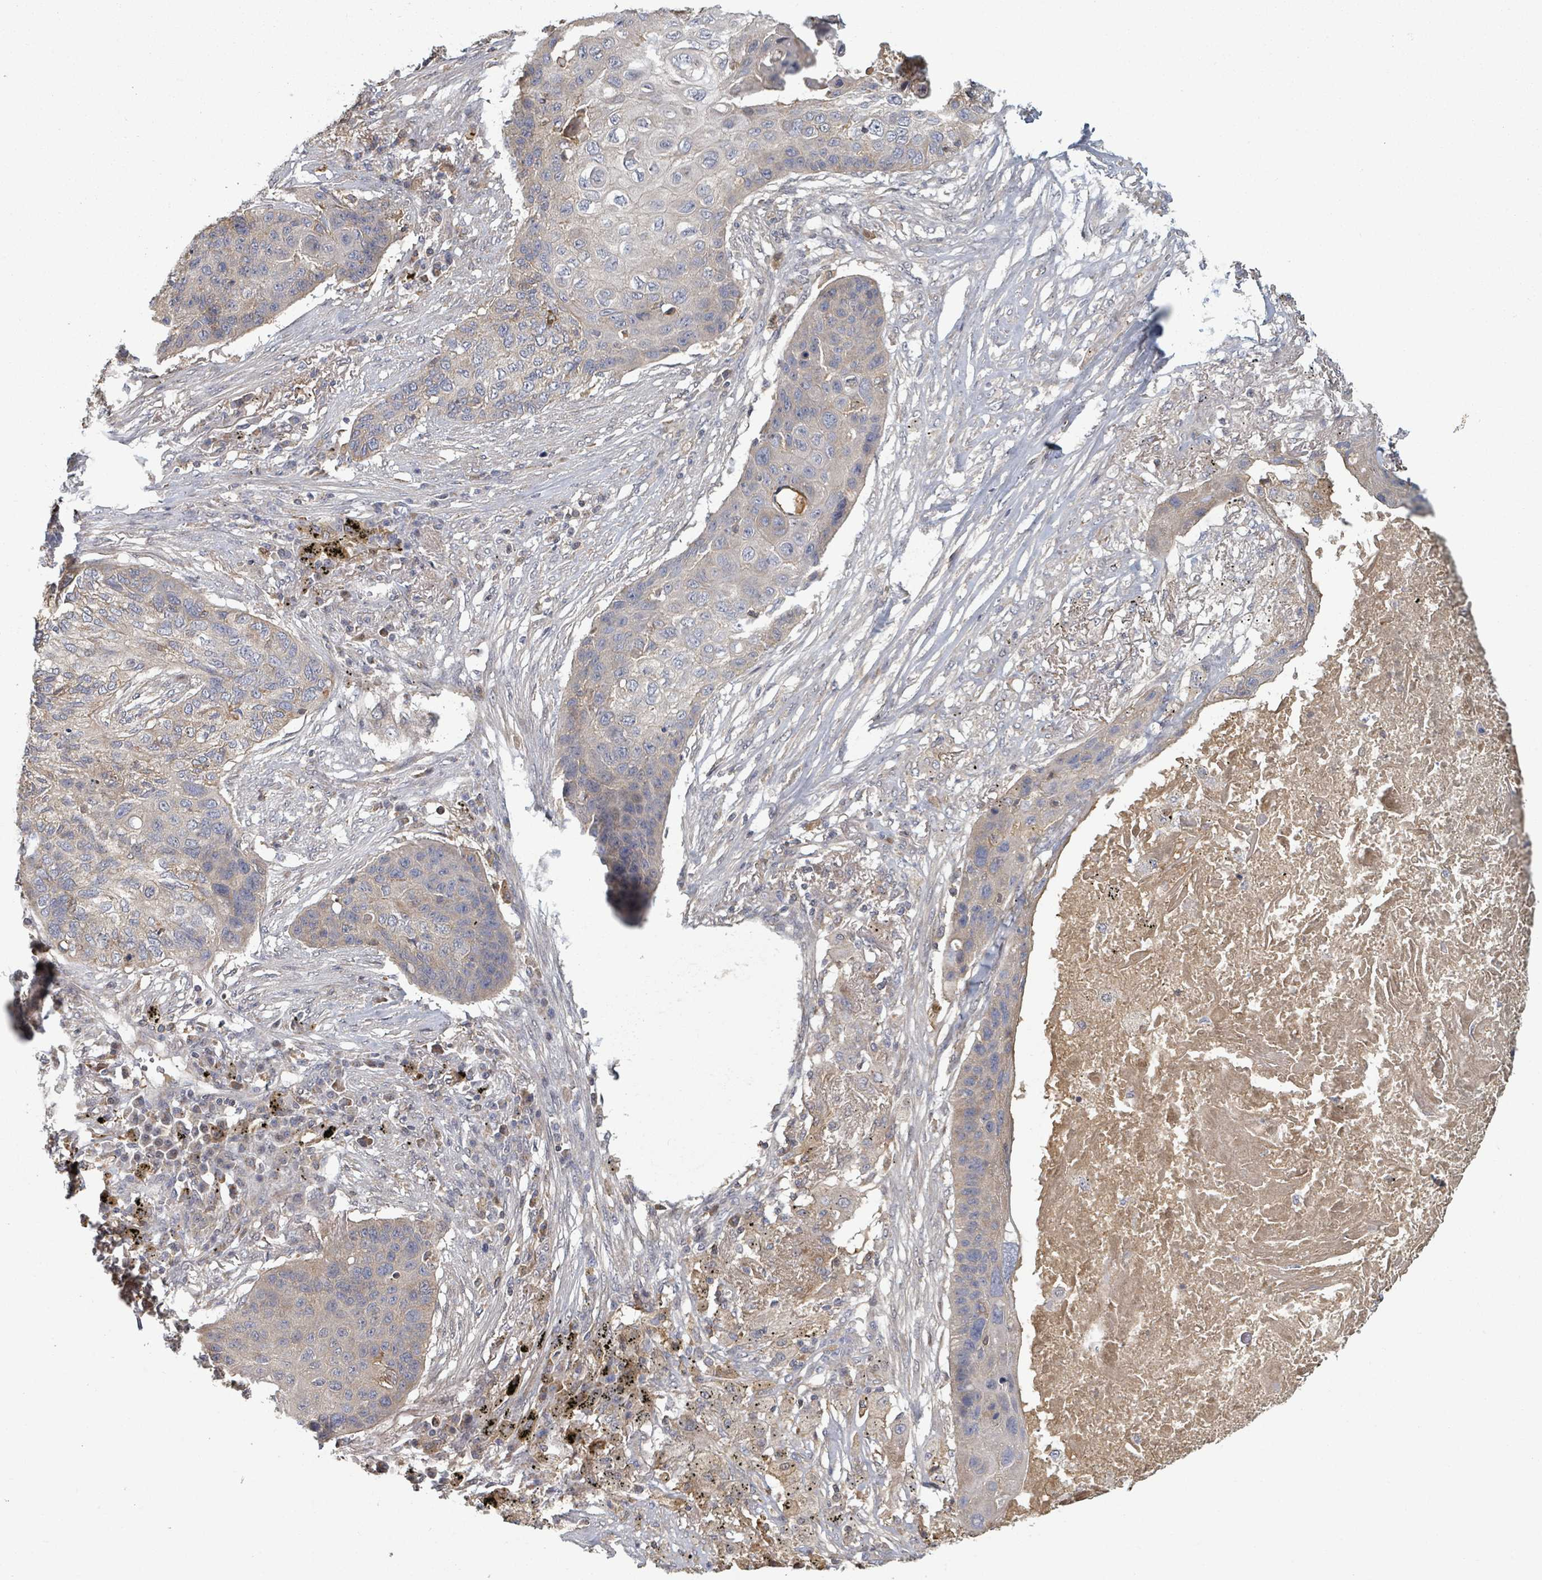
{"staining": {"intensity": "weak", "quantity": "<25%", "location": "cytoplasmic/membranous"}, "tissue": "lung cancer", "cell_type": "Tumor cells", "image_type": "cancer", "snomed": [{"axis": "morphology", "description": "Squamous cell carcinoma, NOS"}, {"axis": "topography", "description": "Lung"}], "caption": "IHC of squamous cell carcinoma (lung) displays no positivity in tumor cells. The staining was performed using DAB to visualize the protein expression in brown, while the nuclei were stained in blue with hematoxylin (Magnification: 20x).", "gene": "GABBR1", "patient": {"sex": "female", "age": 63}}